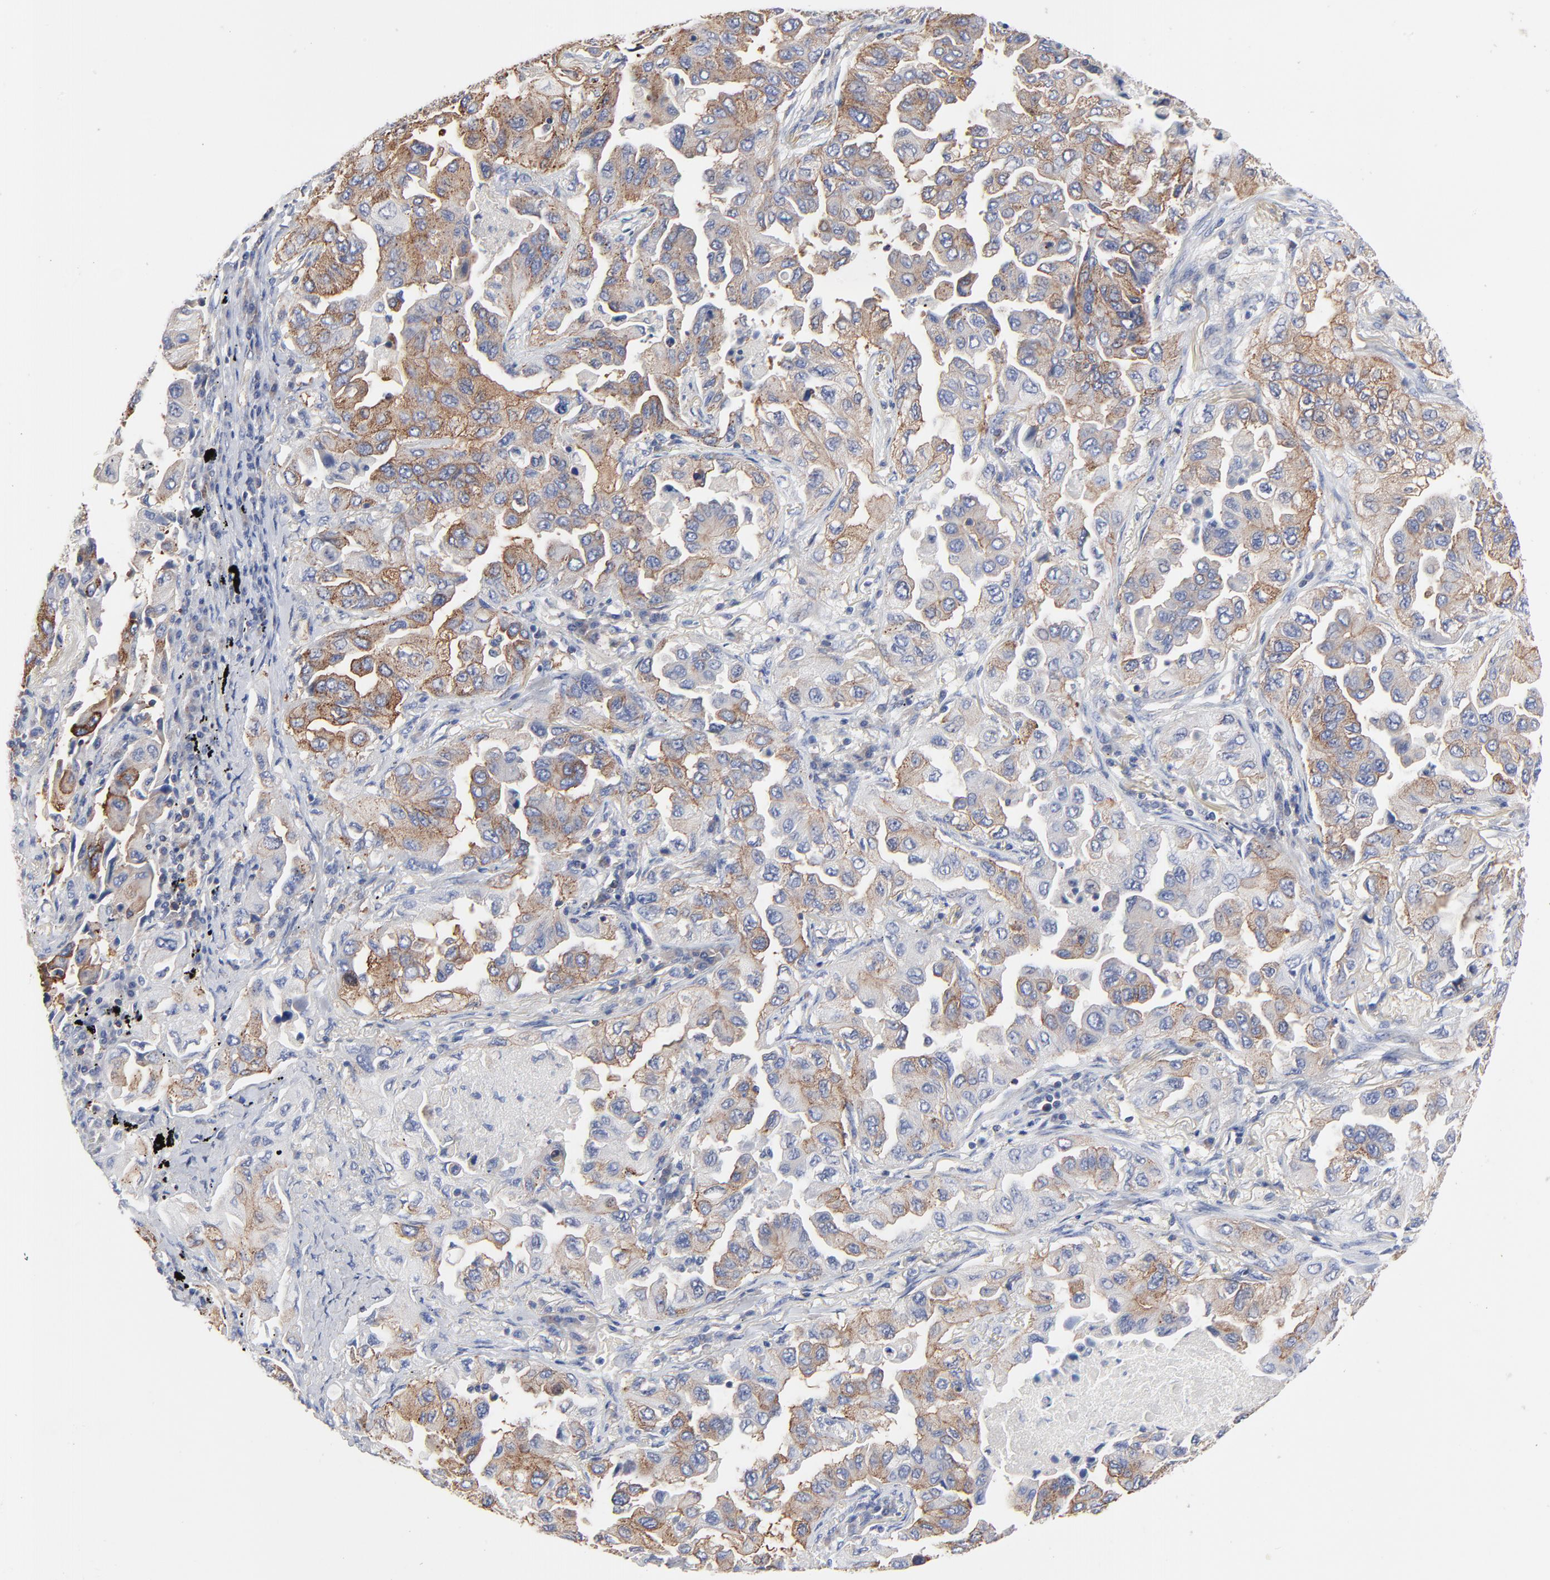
{"staining": {"intensity": "strong", "quantity": ">75%", "location": "cytoplasmic/membranous"}, "tissue": "lung cancer", "cell_type": "Tumor cells", "image_type": "cancer", "snomed": [{"axis": "morphology", "description": "Adenocarcinoma, NOS"}, {"axis": "topography", "description": "Lung"}], "caption": "Lung adenocarcinoma was stained to show a protein in brown. There is high levels of strong cytoplasmic/membranous positivity in about >75% of tumor cells.", "gene": "CD2AP", "patient": {"sex": "female", "age": 65}}